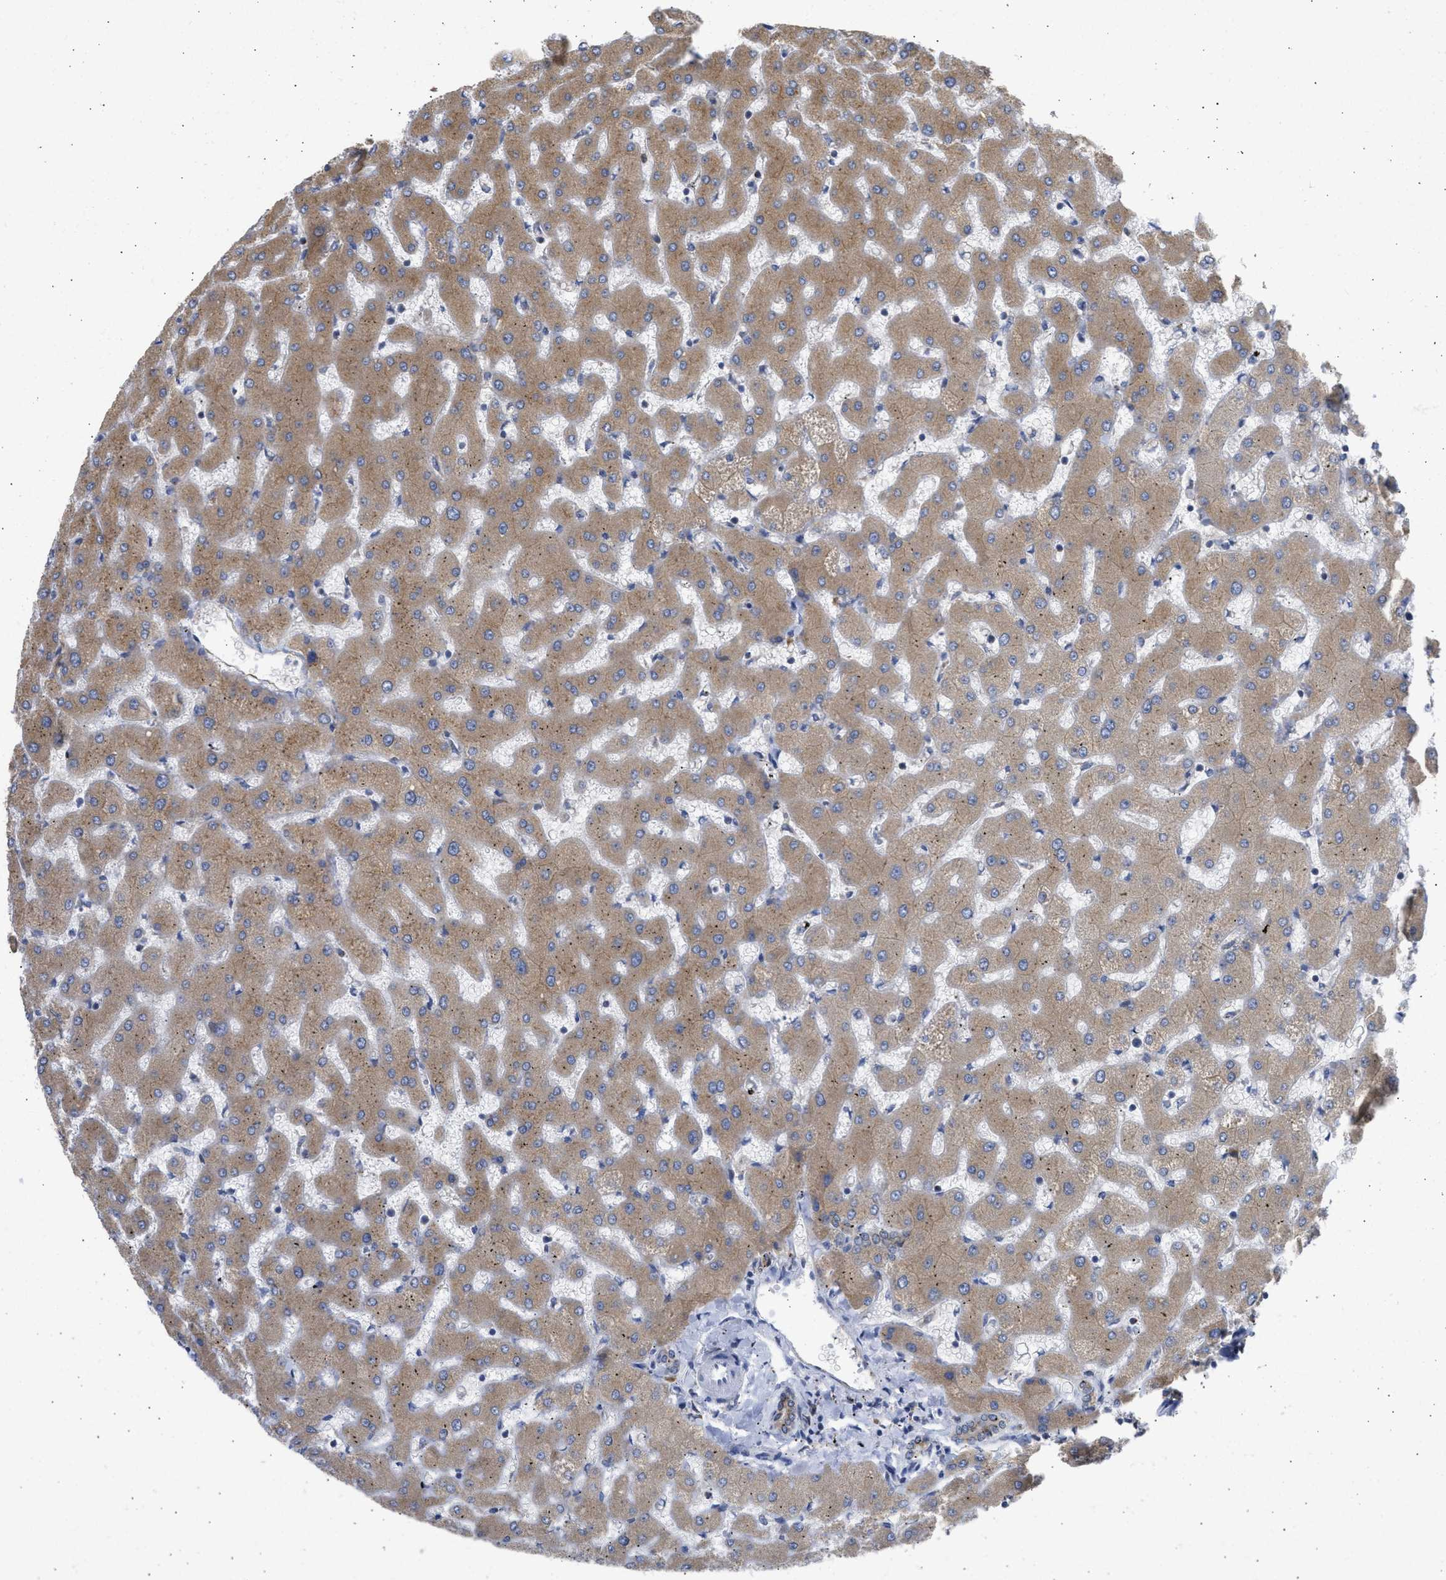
{"staining": {"intensity": "moderate", "quantity": "25%-75%", "location": "cytoplasmic/membranous"}, "tissue": "liver", "cell_type": "Cholangiocytes", "image_type": "normal", "snomed": [{"axis": "morphology", "description": "Normal tissue, NOS"}, {"axis": "topography", "description": "Liver"}], "caption": "A medium amount of moderate cytoplasmic/membranous expression is present in about 25%-75% of cholangiocytes in benign liver. The protein of interest is stained brown, and the nuclei are stained in blue (DAB (3,3'-diaminobenzidine) IHC with brightfield microscopy, high magnification).", "gene": "TMED1", "patient": {"sex": "female", "age": 63}}